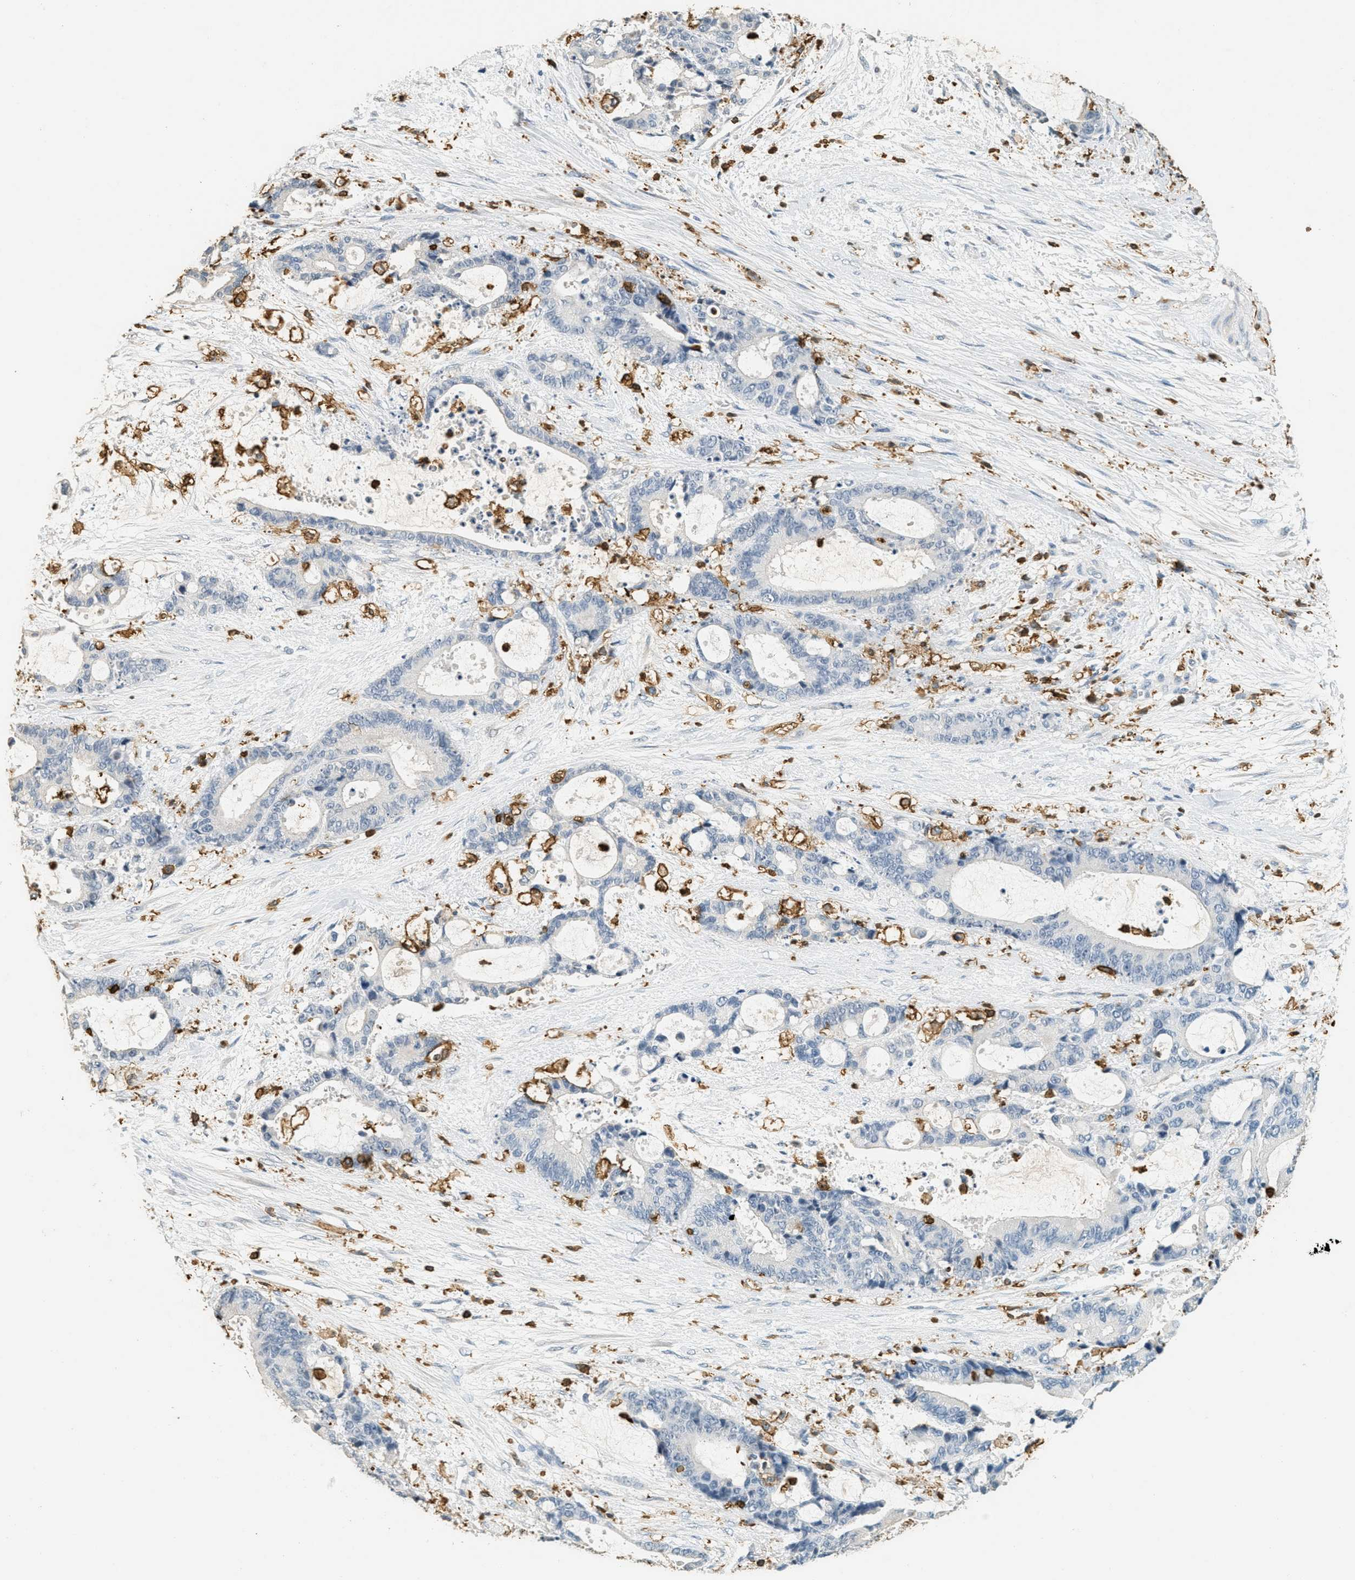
{"staining": {"intensity": "negative", "quantity": "none", "location": "none"}, "tissue": "liver cancer", "cell_type": "Tumor cells", "image_type": "cancer", "snomed": [{"axis": "morphology", "description": "Normal tissue, NOS"}, {"axis": "morphology", "description": "Cholangiocarcinoma"}, {"axis": "topography", "description": "Liver"}, {"axis": "topography", "description": "Peripheral nerve tissue"}], "caption": "A high-resolution micrograph shows immunohistochemistry (IHC) staining of cholangiocarcinoma (liver), which displays no significant staining in tumor cells.", "gene": "LSP1", "patient": {"sex": "female", "age": 73}}